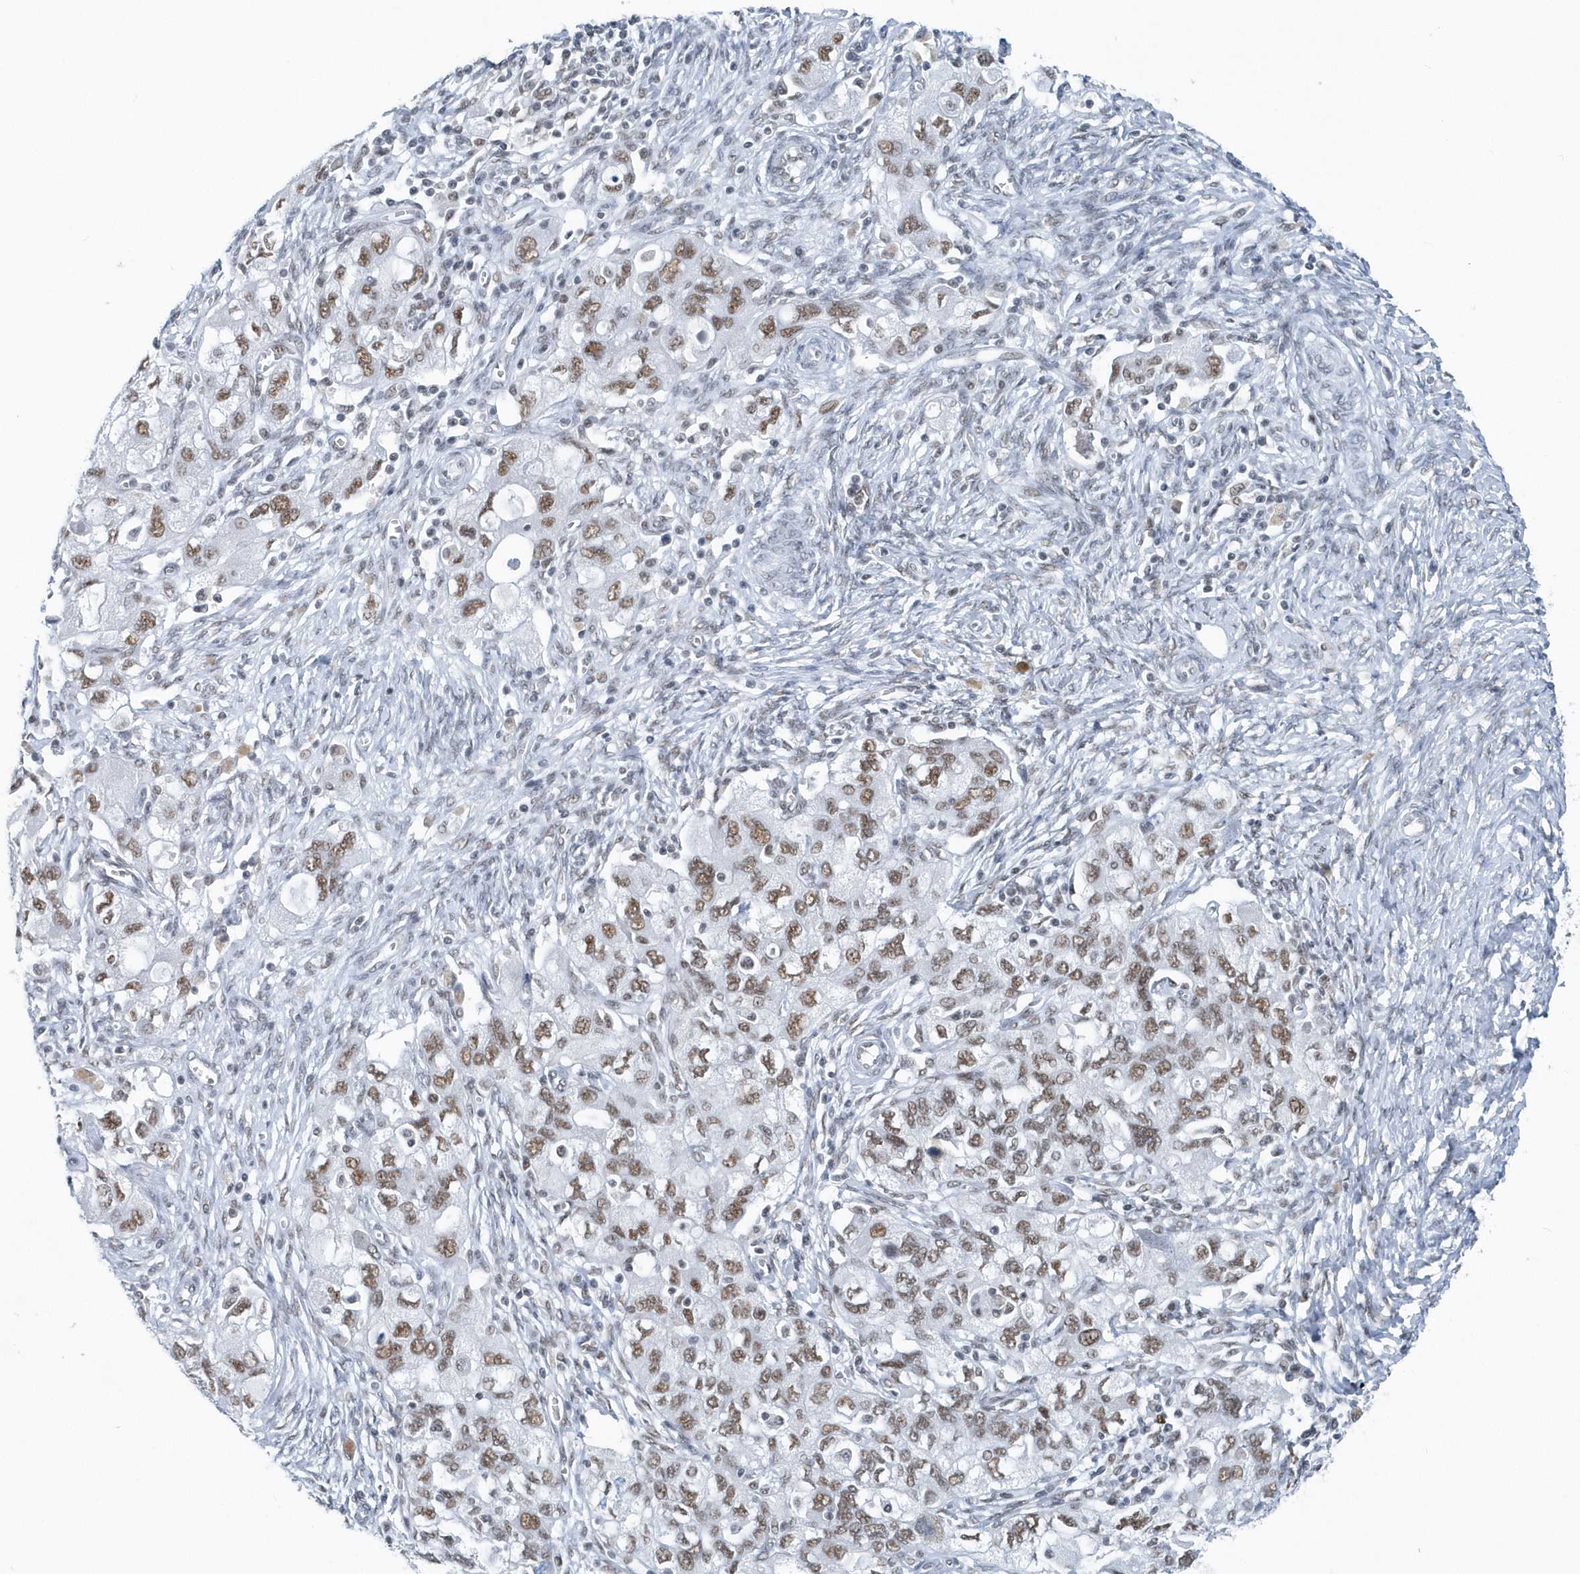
{"staining": {"intensity": "moderate", "quantity": ">75%", "location": "nuclear"}, "tissue": "ovarian cancer", "cell_type": "Tumor cells", "image_type": "cancer", "snomed": [{"axis": "morphology", "description": "Carcinoma, NOS"}, {"axis": "morphology", "description": "Cystadenocarcinoma, serous, NOS"}, {"axis": "topography", "description": "Ovary"}], "caption": "The immunohistochemical stain highlights moderate nuclear positivity in tumor cells of ovarian serous cystadenocarcinoma tissue.", "gene": "FIP1L1", "patient": {"sex": "female", "age": 69}}